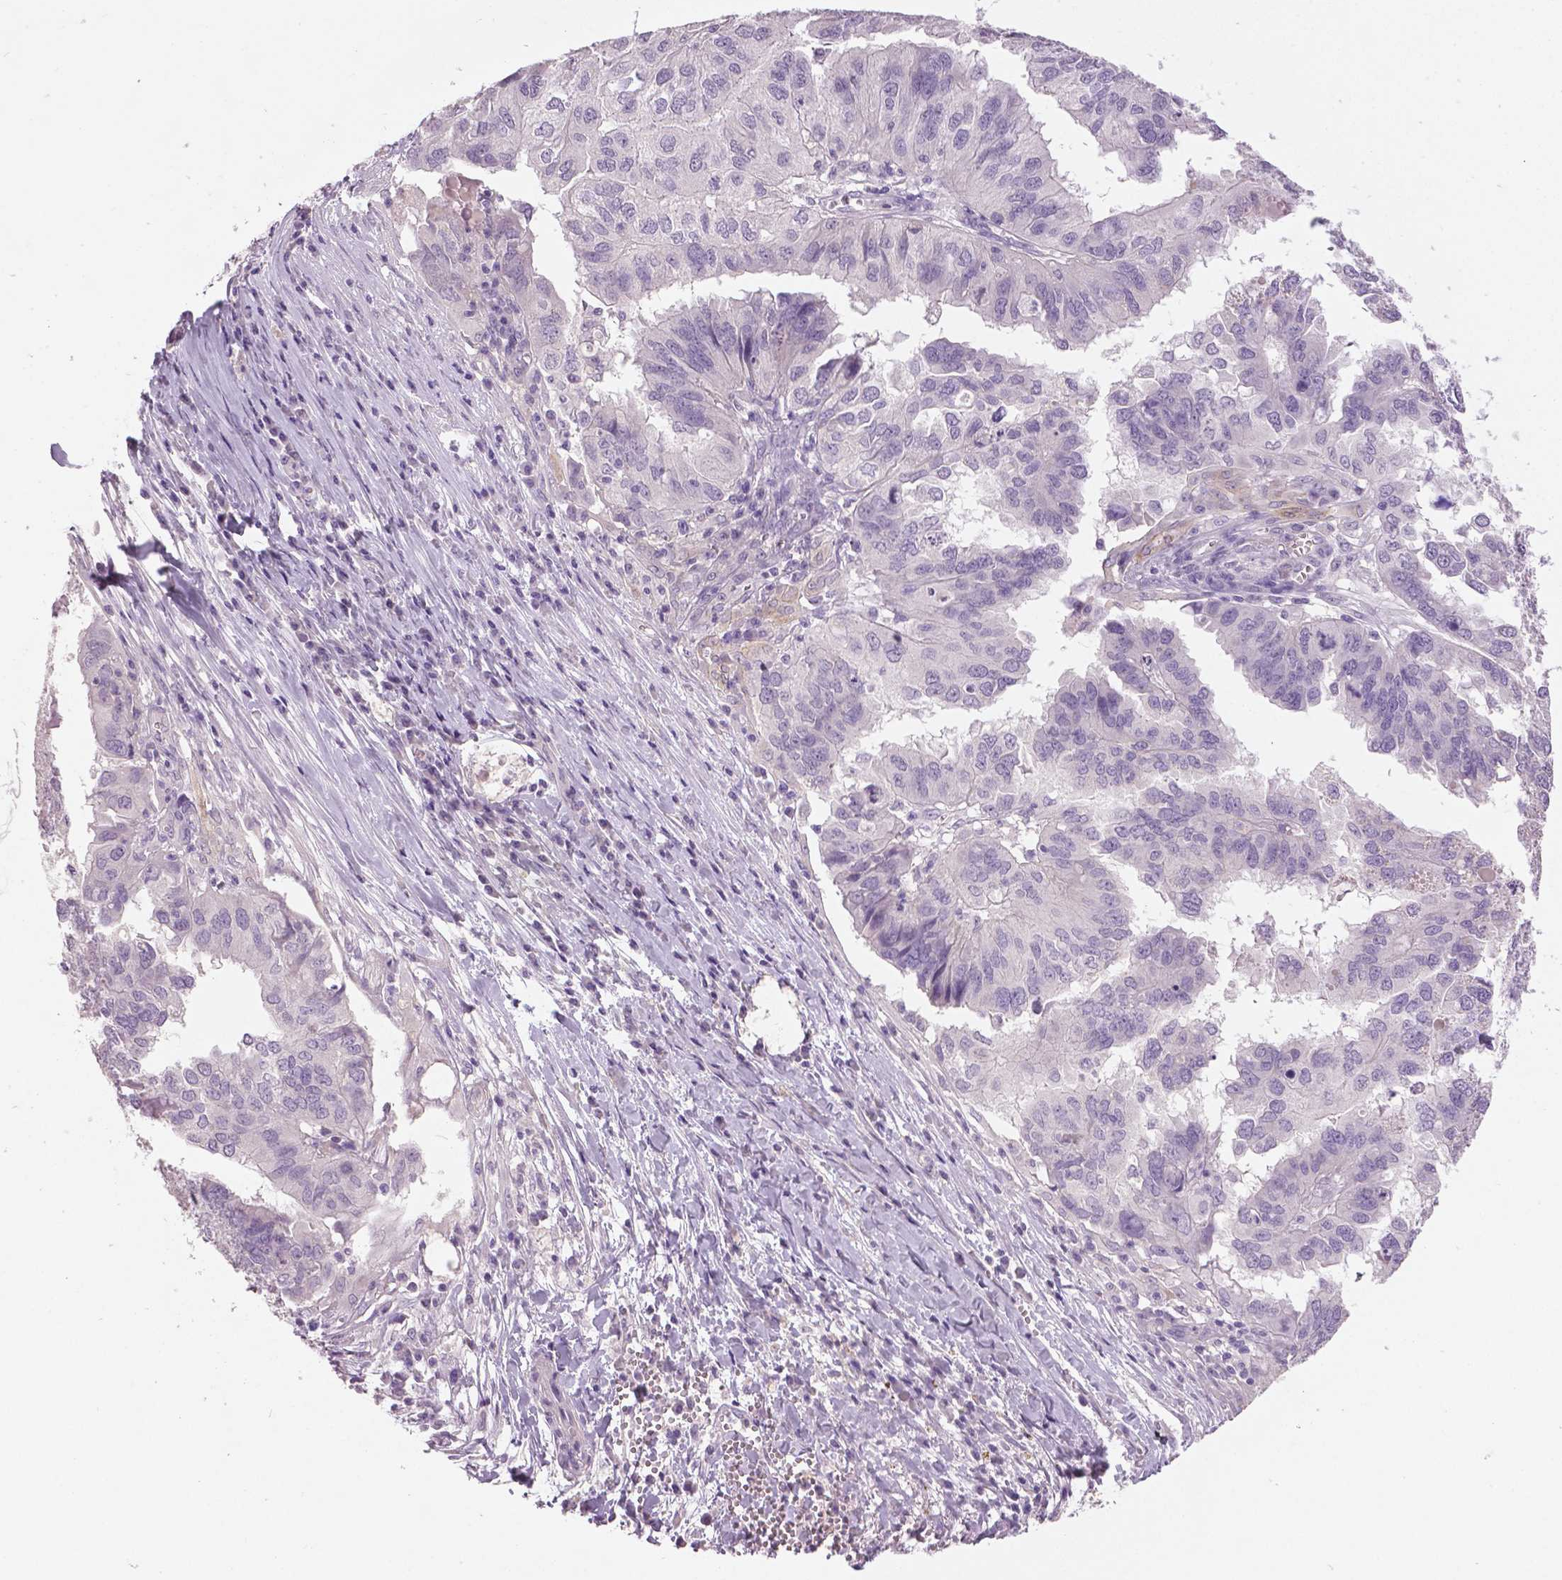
{"staining": {"intensity": "negative", "quantity": "none", "location": "none"}, "tissue": "ovarian cancer", "cell_type": "Tumor cells", "image_type": "cancer", "snomed": [{"axis": "morphology", "description": "Cystadenocarcinoma, serous, NOS"}, {"axis": "topography", "description": "Ovary"}], "caption": "Photomicrograph shows no significant protein expression in tumor cells of ovarian serous cystadenocarcinoma. The staining was performed using DAB (3,3'-diaminobenzidine) to visualize the protein expression in brown, while the nuclei were stained in blue with hematoxylin (Magnification: 20x).", "gene": "GRIN2A", "patient": {"sex": "female", "age": 79}}